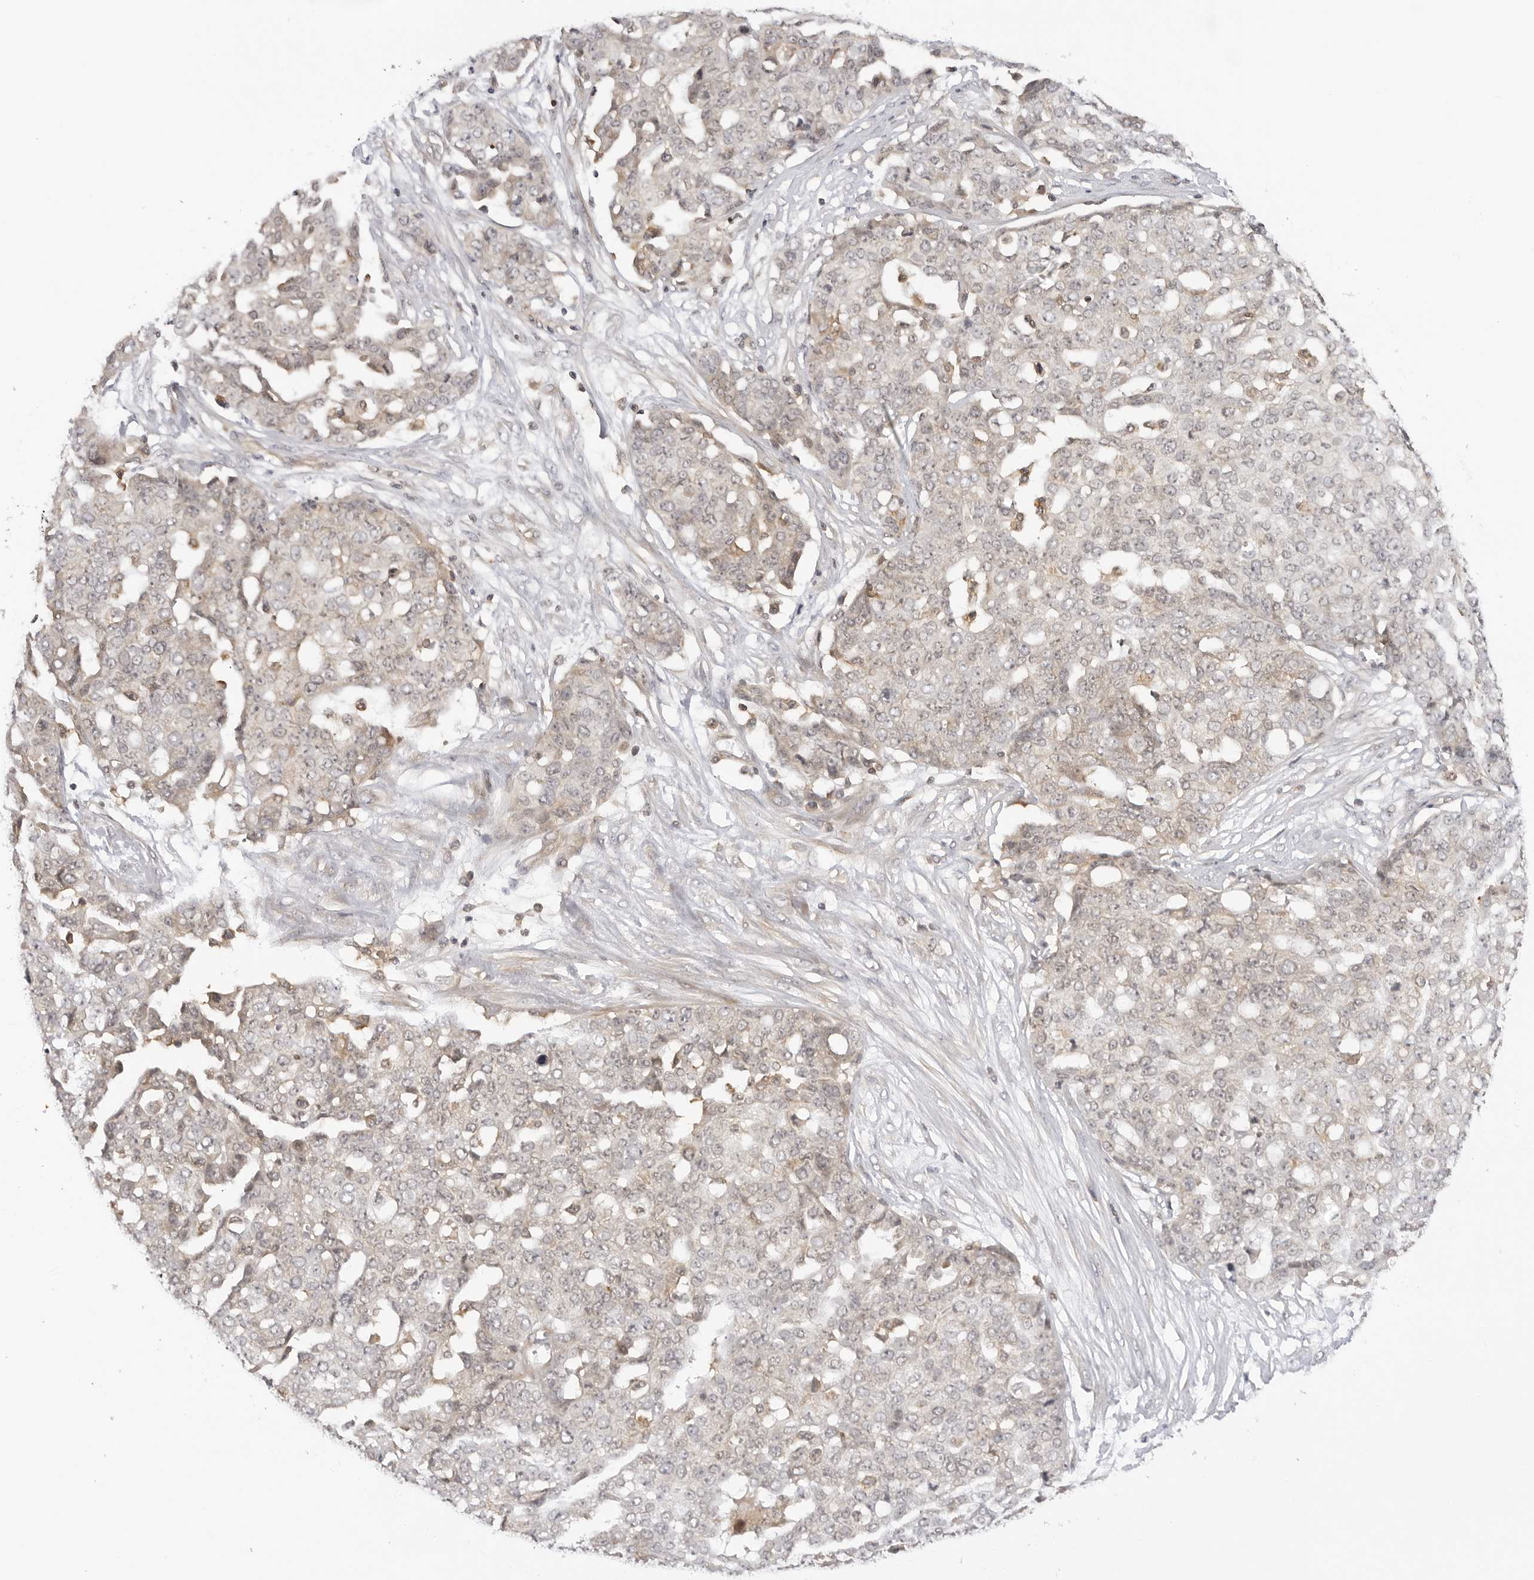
{"staining": {"intensity": "weak", "quantity": "<25%", "location": "cytoplasmic/membranous"}, "tissue": "ovarian cancer", "cell_type": "Tumor cells", "image_type": "cancer", "snomed": [{"axis": "morphology", "description": "Cystadenocarcinoma, serous, NOS"}, {"axis": "topography", "description": "Soft tissue"}, {"axis": "topography", "description": "Ovary"}], "caption": "The histopathology image shows no significant staining in tumor cells of ovarian cancer.", "gene": "MAP2K5", "patient": {"sex": "female", "age": 57}}